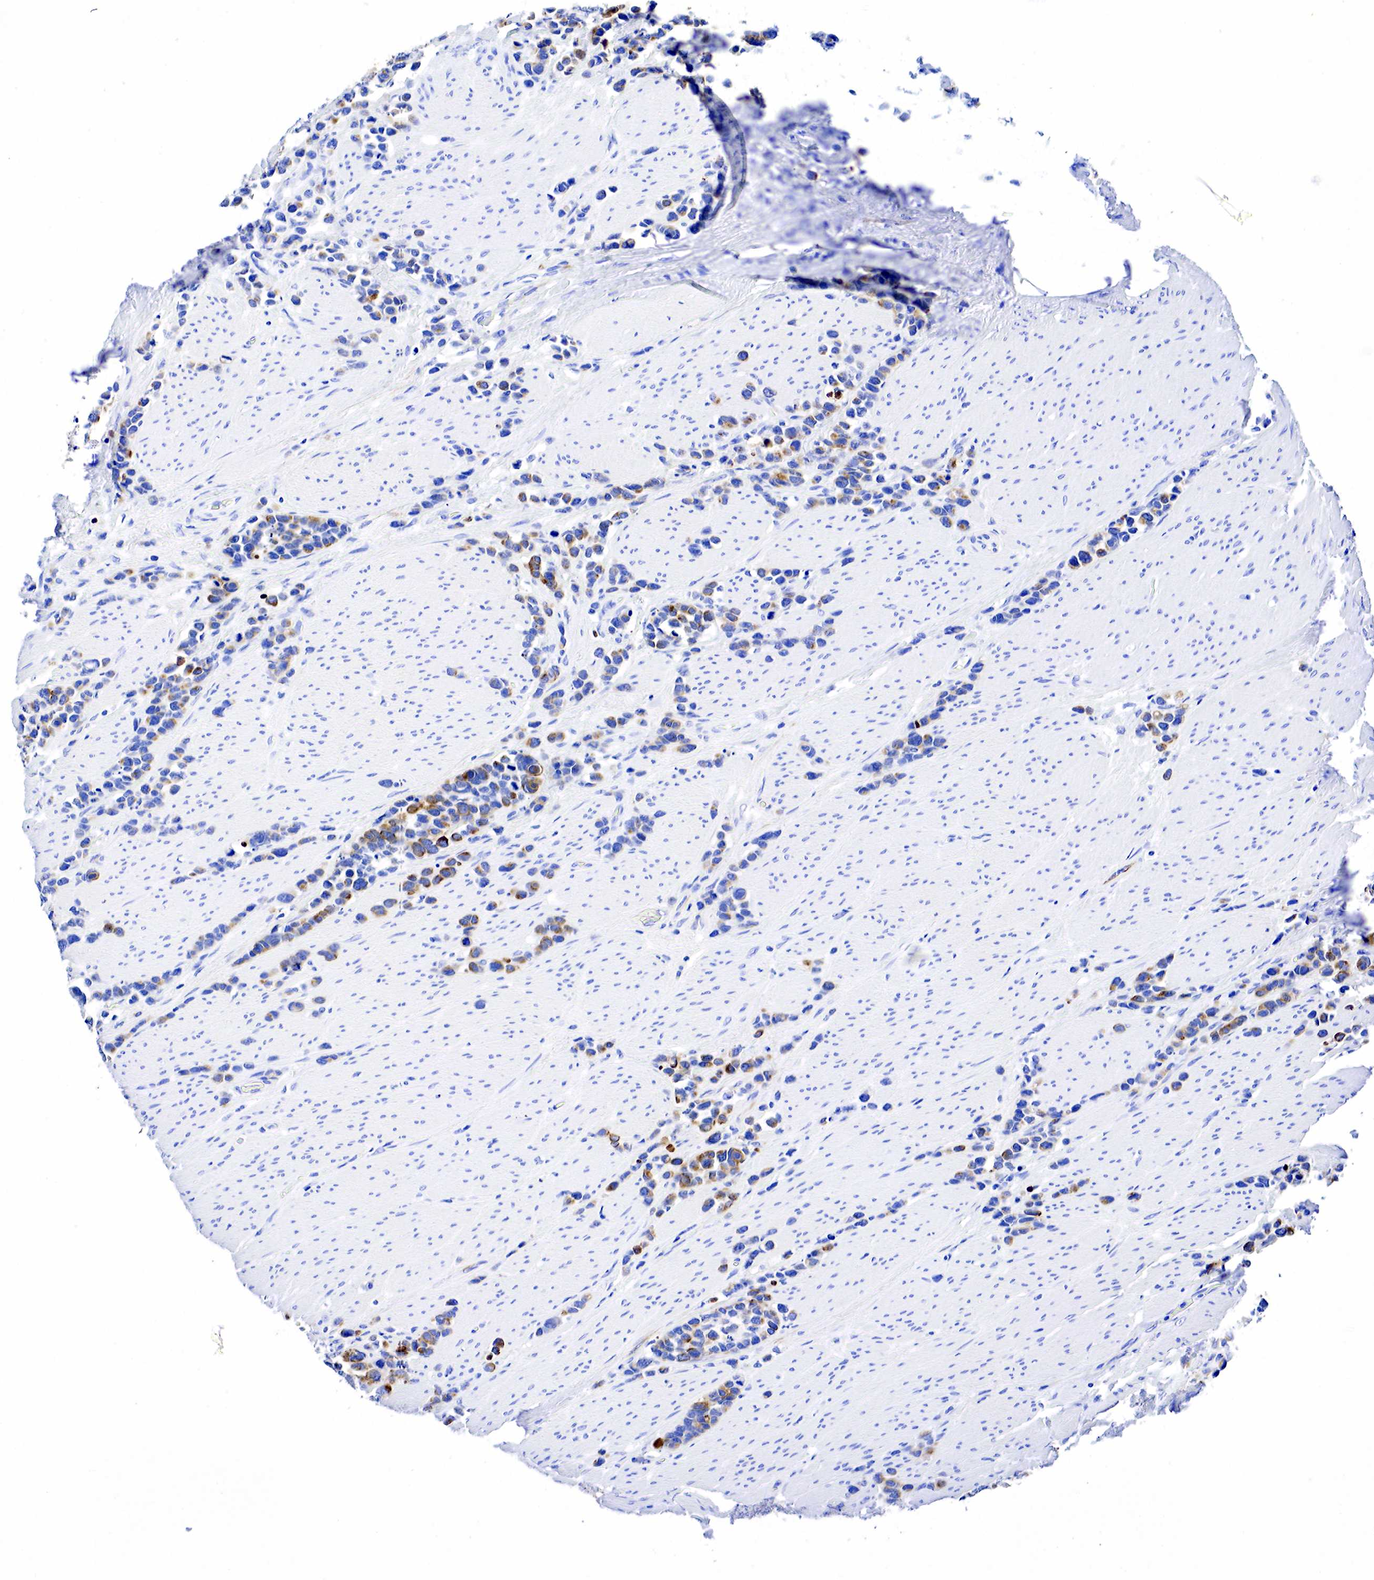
{"staining": {"intensity": "moderate", "quantity": "25%-75%", "location": "cytoplasmic/membranous"}, "tissue": "stomach cancer", "cell_type": "Tumor cells", "image_type": "cancer", "snomed": [{"axis": "morphology", "description": "Adenocarcinoma, NOS"}, {"axis": "topography", "description": "Stomach, upper"}], "caption": "There is medium levels of moderate cytoplasmic/membranous positivity in tumor cells of stomach cancer, as demonstrated by immunohistochemical staining (brown color).", "gene": "KRT7", "patient": {"sex": "male", "age": 71}}